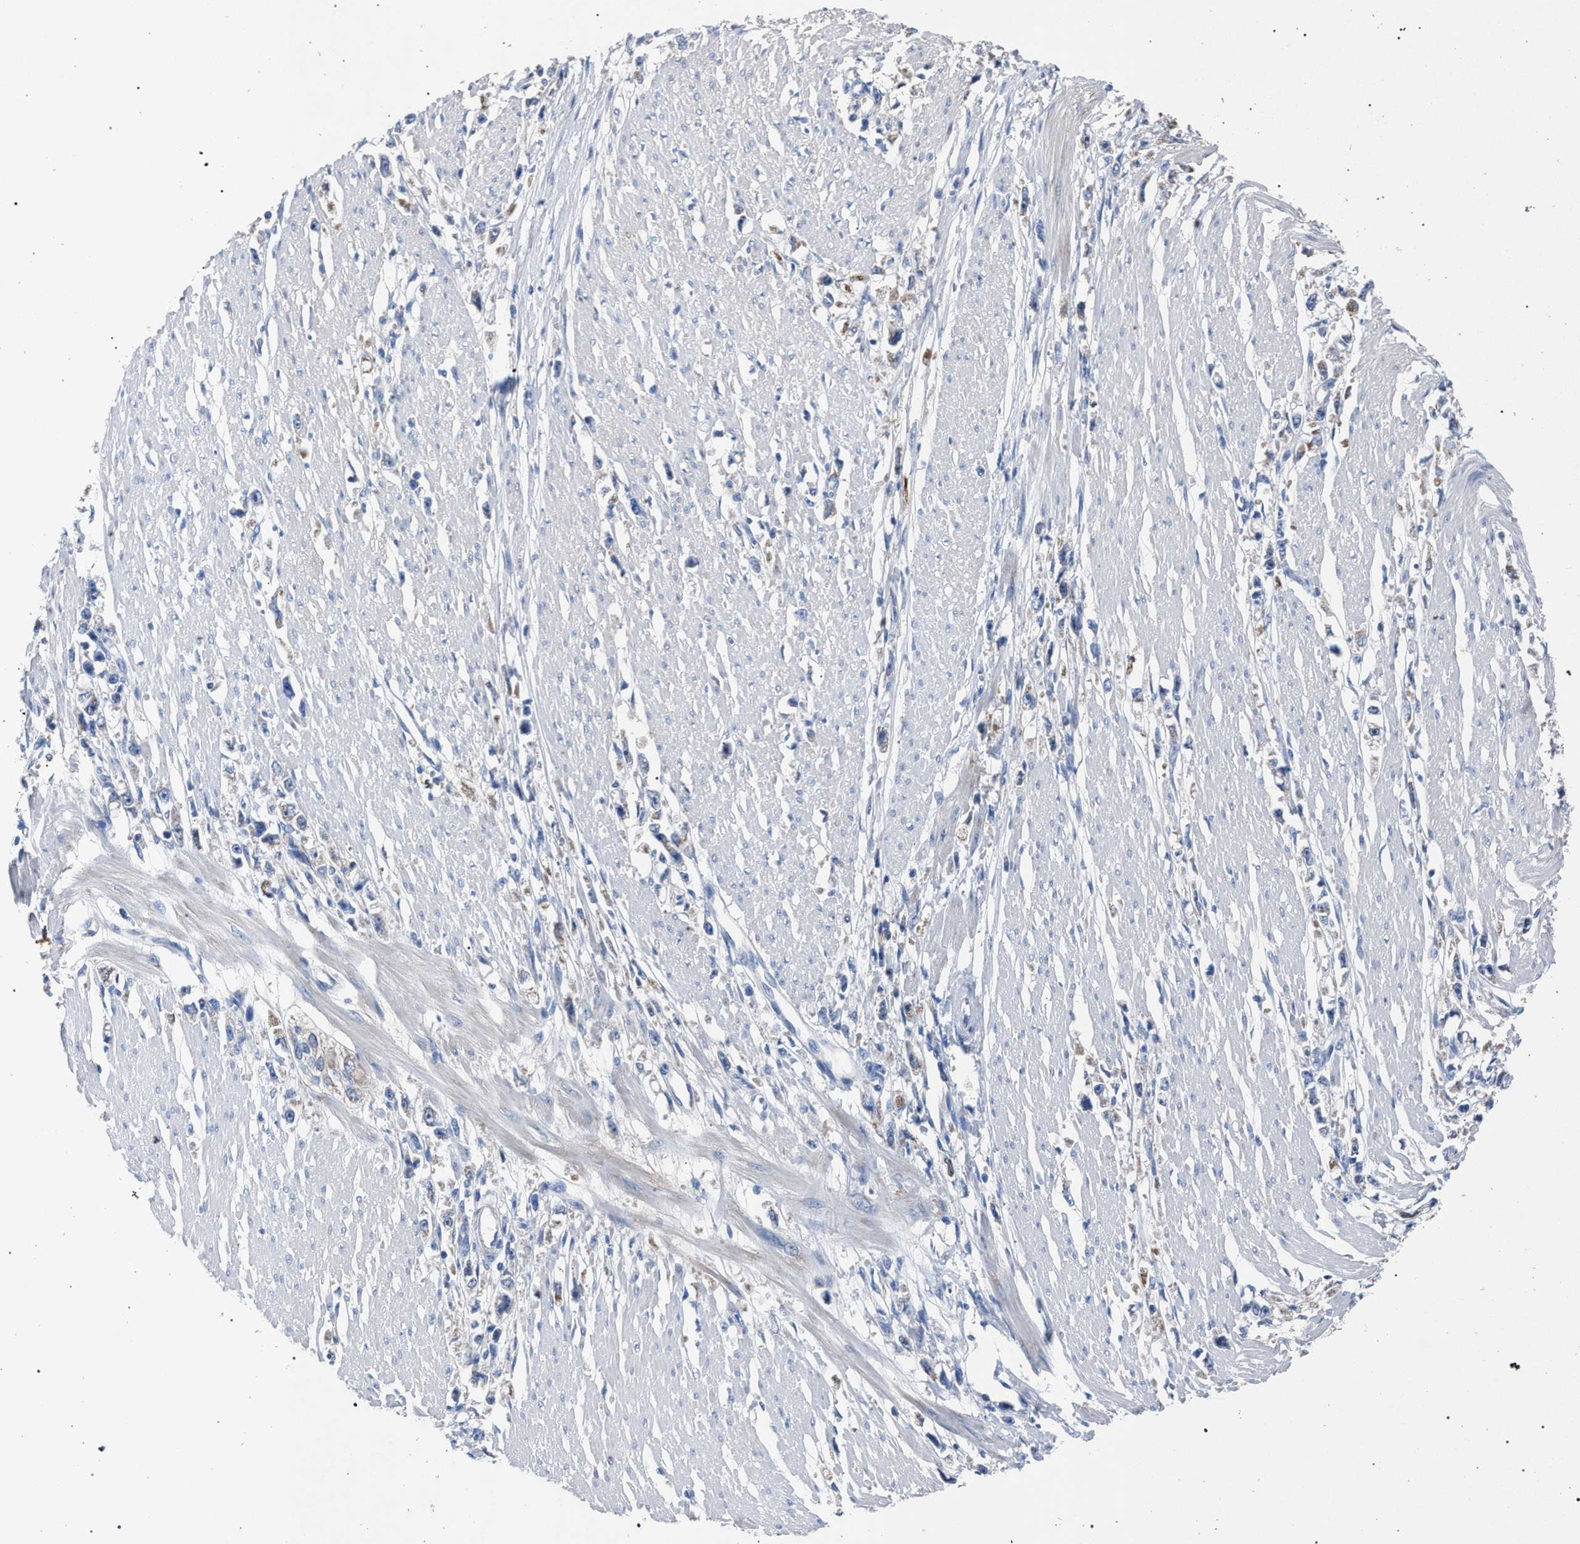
{"staining": {"intensity": "negative", "quantity": "none", "location": "none"}, "tissue": "stomach cancer", "cell_type": "Tumor cells", "image_type": "cancer", "snomed": [{"axis": "morphology", "description": "Adenocarcinoma, NOS"}, {"axis": "topography", "description": "Stomach"}], "caption": "This is an IHC histopathology image of stomach cancer (adenocarcinoma). There is no positivity in tumor cells.", "gene": "CRYZ", "patient": {"sex": "female", "age": 59}}